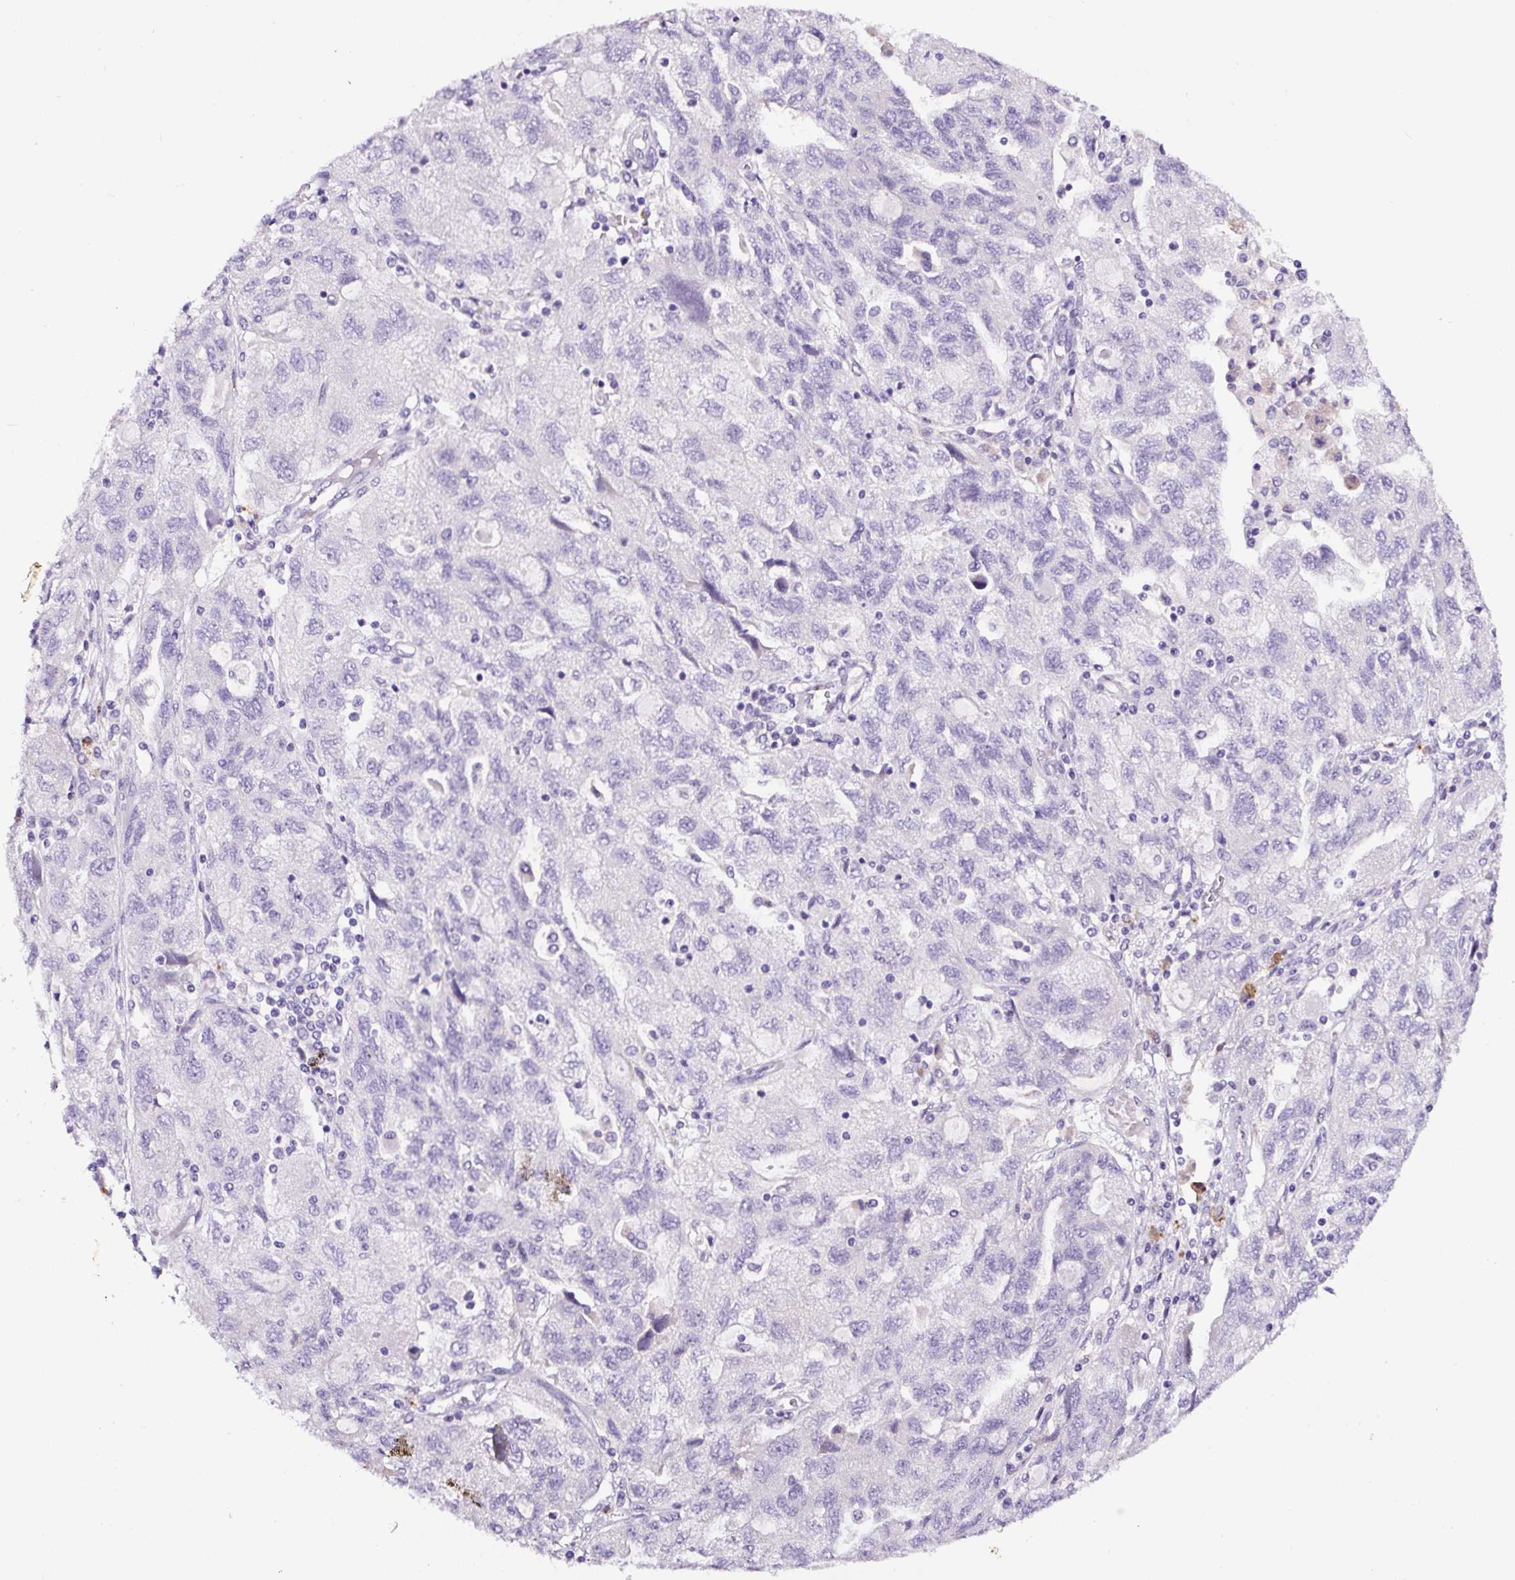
{"staining": {"intensity": "negative", "quantity": "none", "location": "none"}, "tissue": "ovarian cancer", "cell_type": "Tumor cells", "image_type": "cancer", "snomed": [{"axis": "morphology", "description": "Carcinoma, NOS"}, {"axis": "morphology", "description": "Cystadenocarcinoma, serous, NOS"}, {"axis": "topography", "description": "Ovary"}], "caption": "An immunohistochemistry (IHC) histopathology image of ovarian carcinoma is shown. There is no staining in tumor cells of ovarian carcinoma. (Brightfield microscopy of DAB (3,3'-diaminobenzidine) immunohistochemistry (IHC) at high magnification).", "gene": "SP8", "patient": {"sex": "female", "age": 69}}